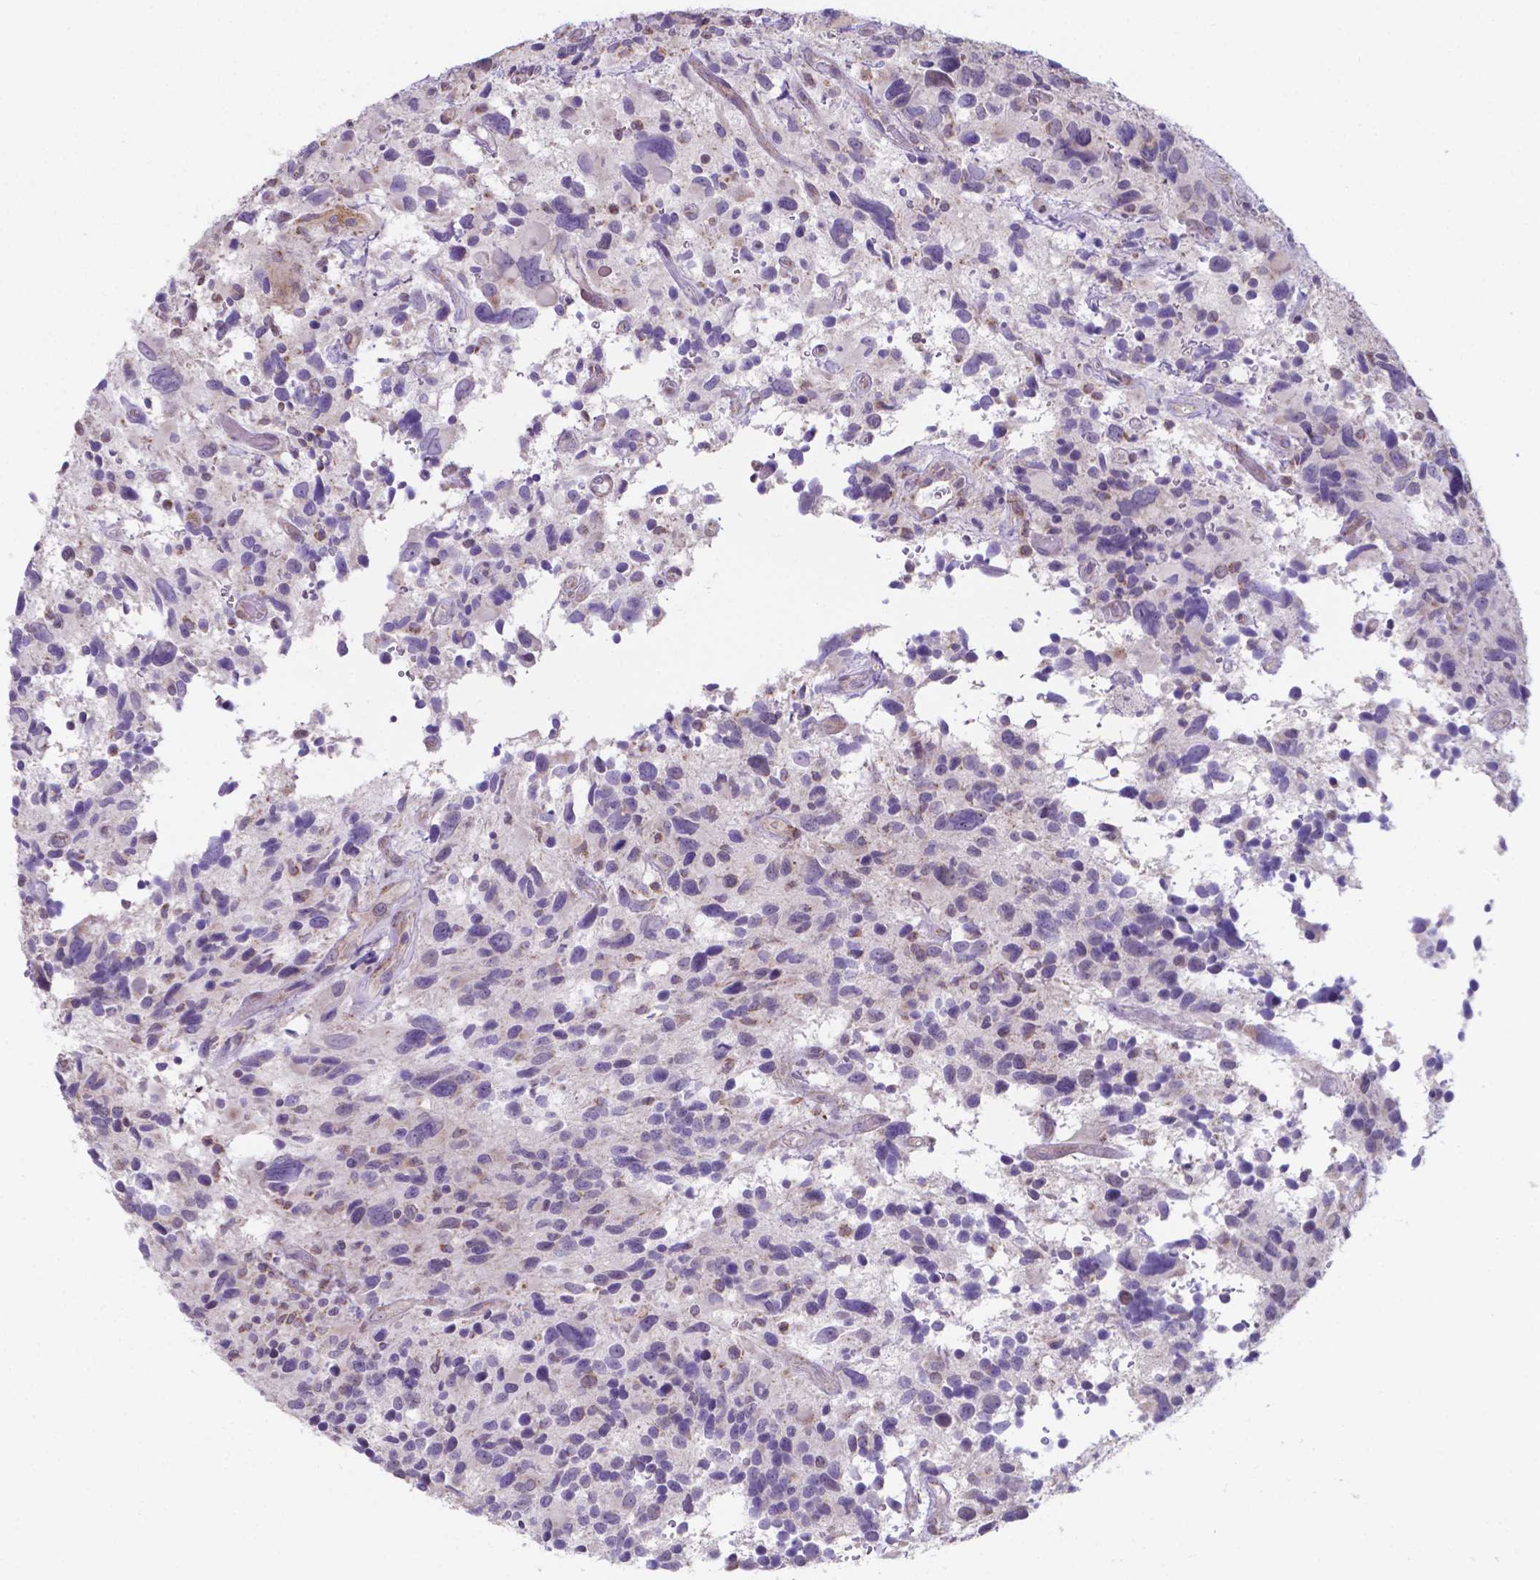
{"staining": {"intensity": "negative", "quantity": "none", "location": "none"}, "tissue": "glioma", "cell_type": "Tumor cells", "image_type": "cancer", "snomed": [{"axis": "morphology", "description": "Glioma, malignant, High grade"}, {"axis": "topography", "description": "Brain"}], "caption": "Histopathology image shows no significant protein expression in tumor cells of glioma.", "gene": "FAM114A1", "patient": {"sex": "male", "age": 46}}